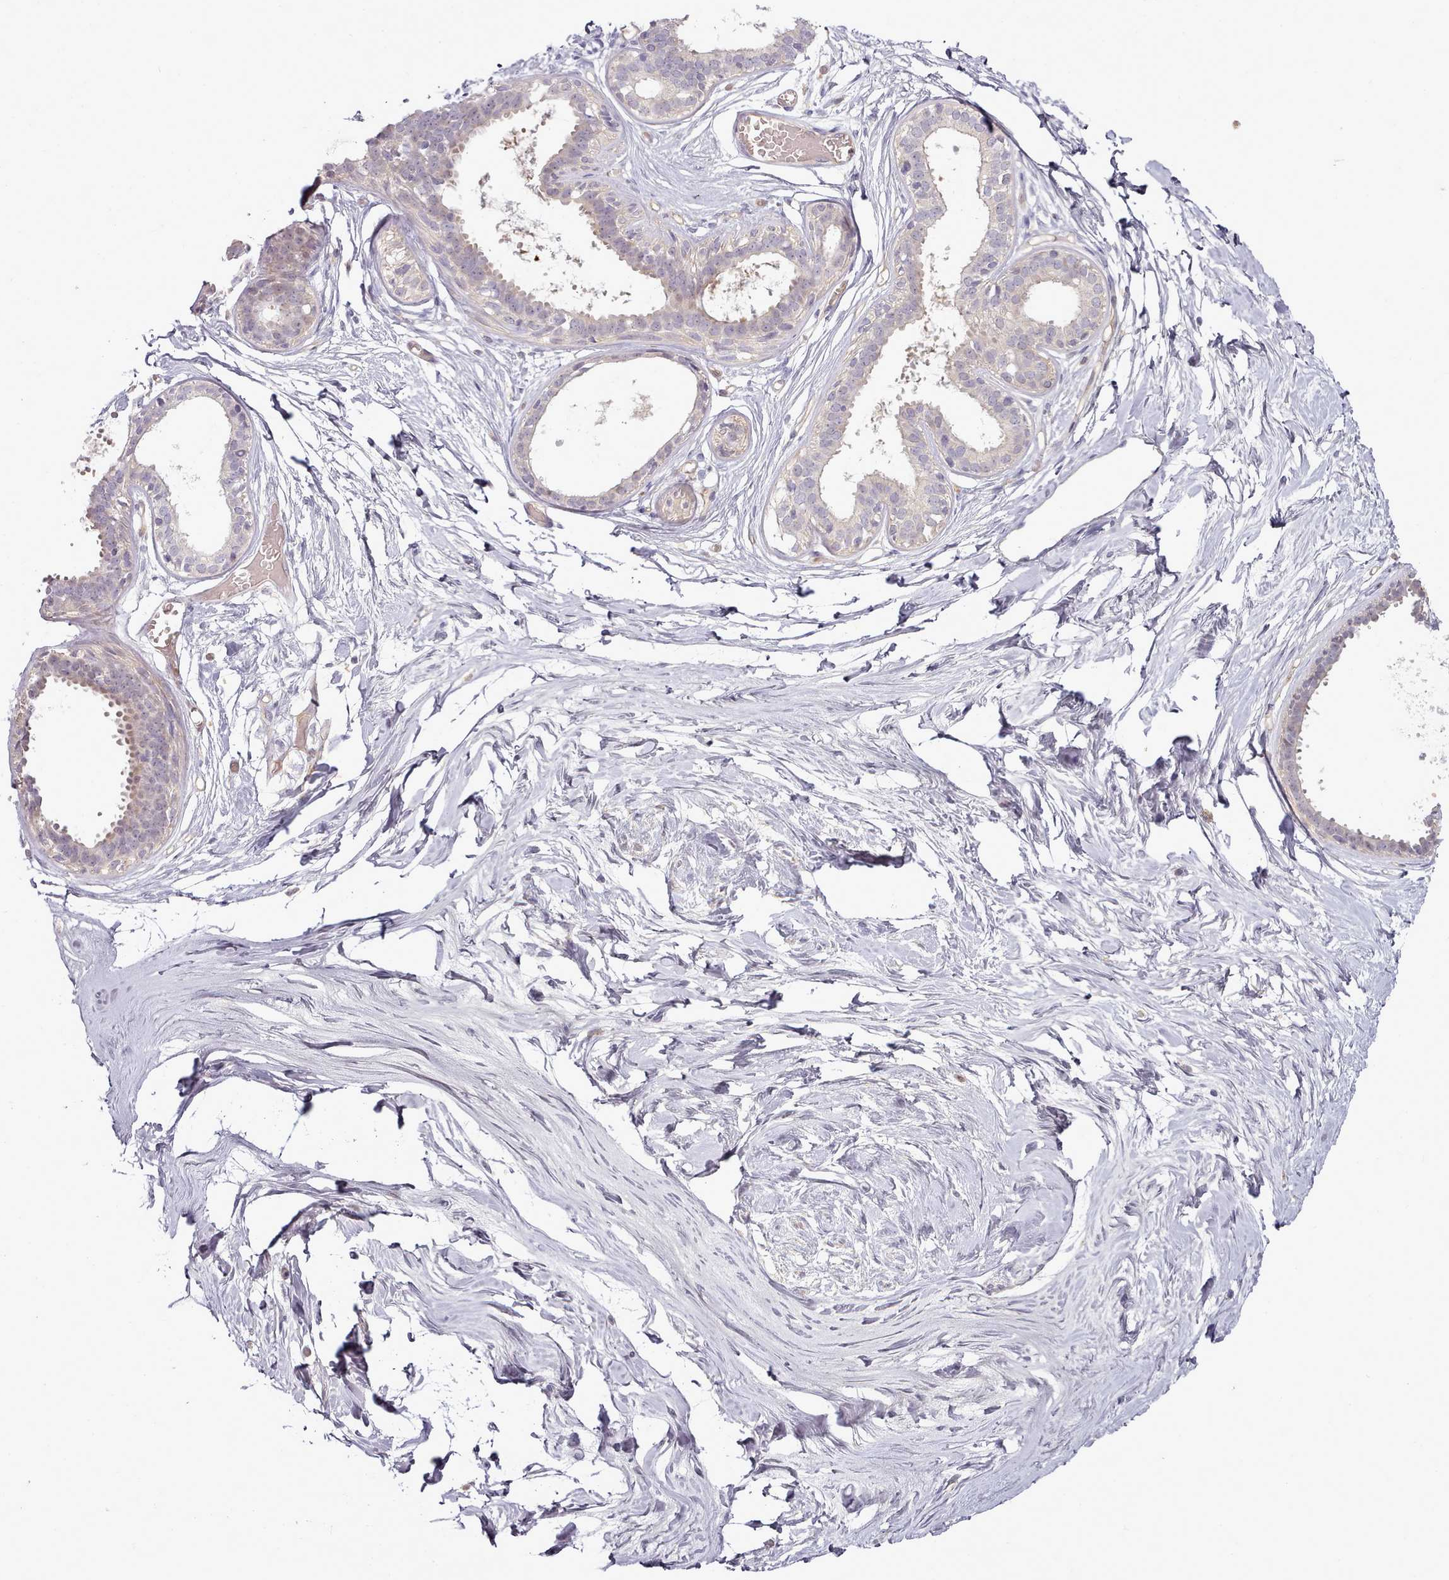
{"staining": {"intensity": "negative", "quantity": "none", "location": "none"}, "tissue": "breast", "cell_type": "Adipocytes", "image_type": "normal", "snomed": [{"axis": "morphology", "description": "Normal tissue, NOS"}, {"axis": "topography", "description": "Breast"}], "caption": "IHC of normal breast shows no staining in adipocytes. (DAB (3,3'-diaminobenzidine) immunohistochemistry (IHC) visualized using brightfield microscopy, high magnification).", "gene": "C1QTNF5", "patient": {"sex": "female", "age": 45}}